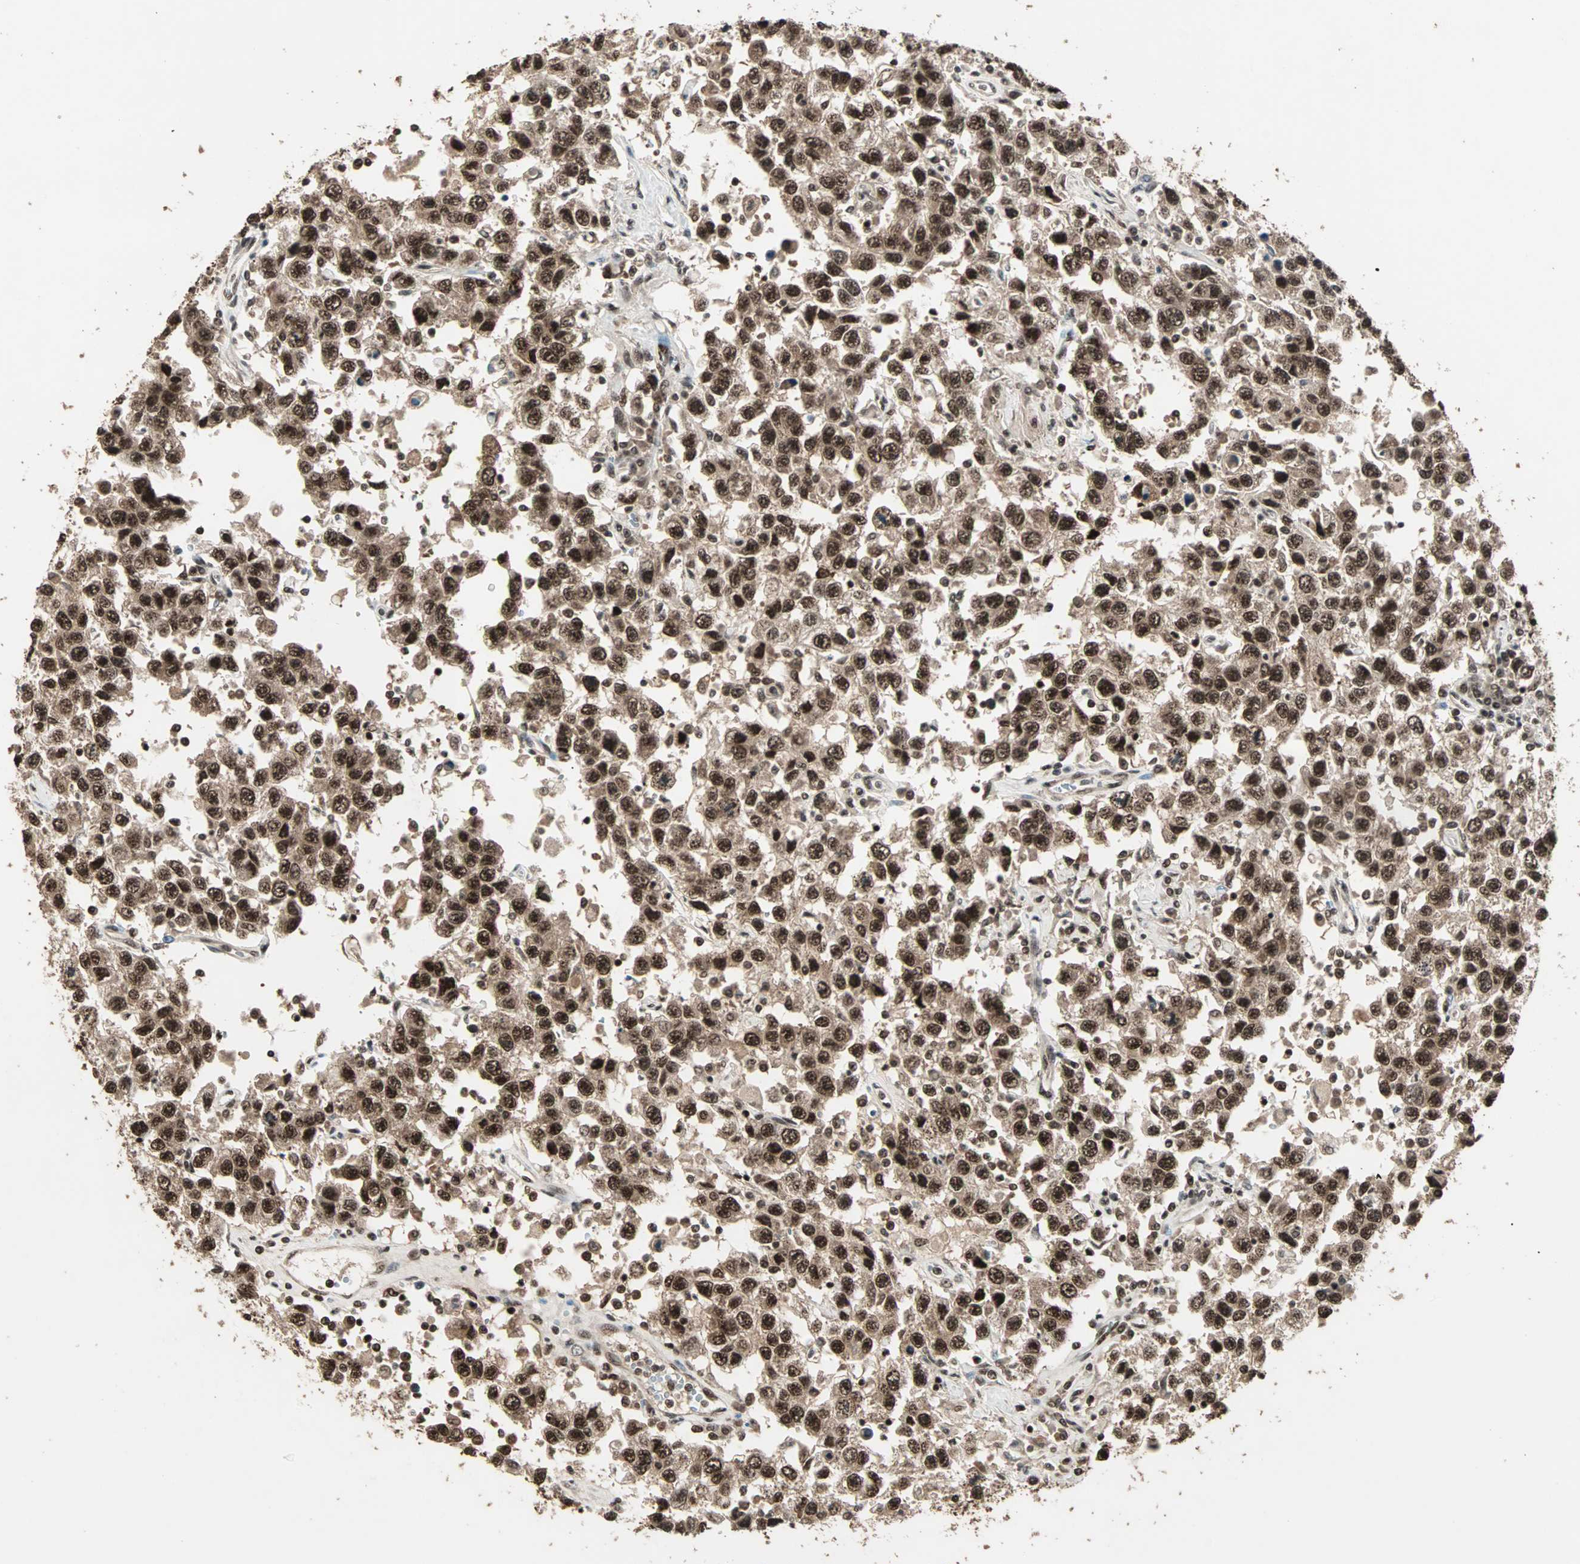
{"staining": {"intensity": "strong", "quantity": ">75%", "location": "cytoplasmic/membranous,nuclear"}, "tissue": "testis cancer", "cell_type": "Tumor cells", "image_type": "cancer", "snomed": [{"axis": "morphology", "description": "Seminoma, NOS"}, {"axis": "topography", "description": "Testis"}], "caption": "Human testis cancer (seminoma) stained for a protein (brown) shows strong cytoplasmic/membranous and nuclear positive staining in about >75% of tumor cells.", "gene": "ZNF44", "patient": {"sex": "male", "age": 41}}